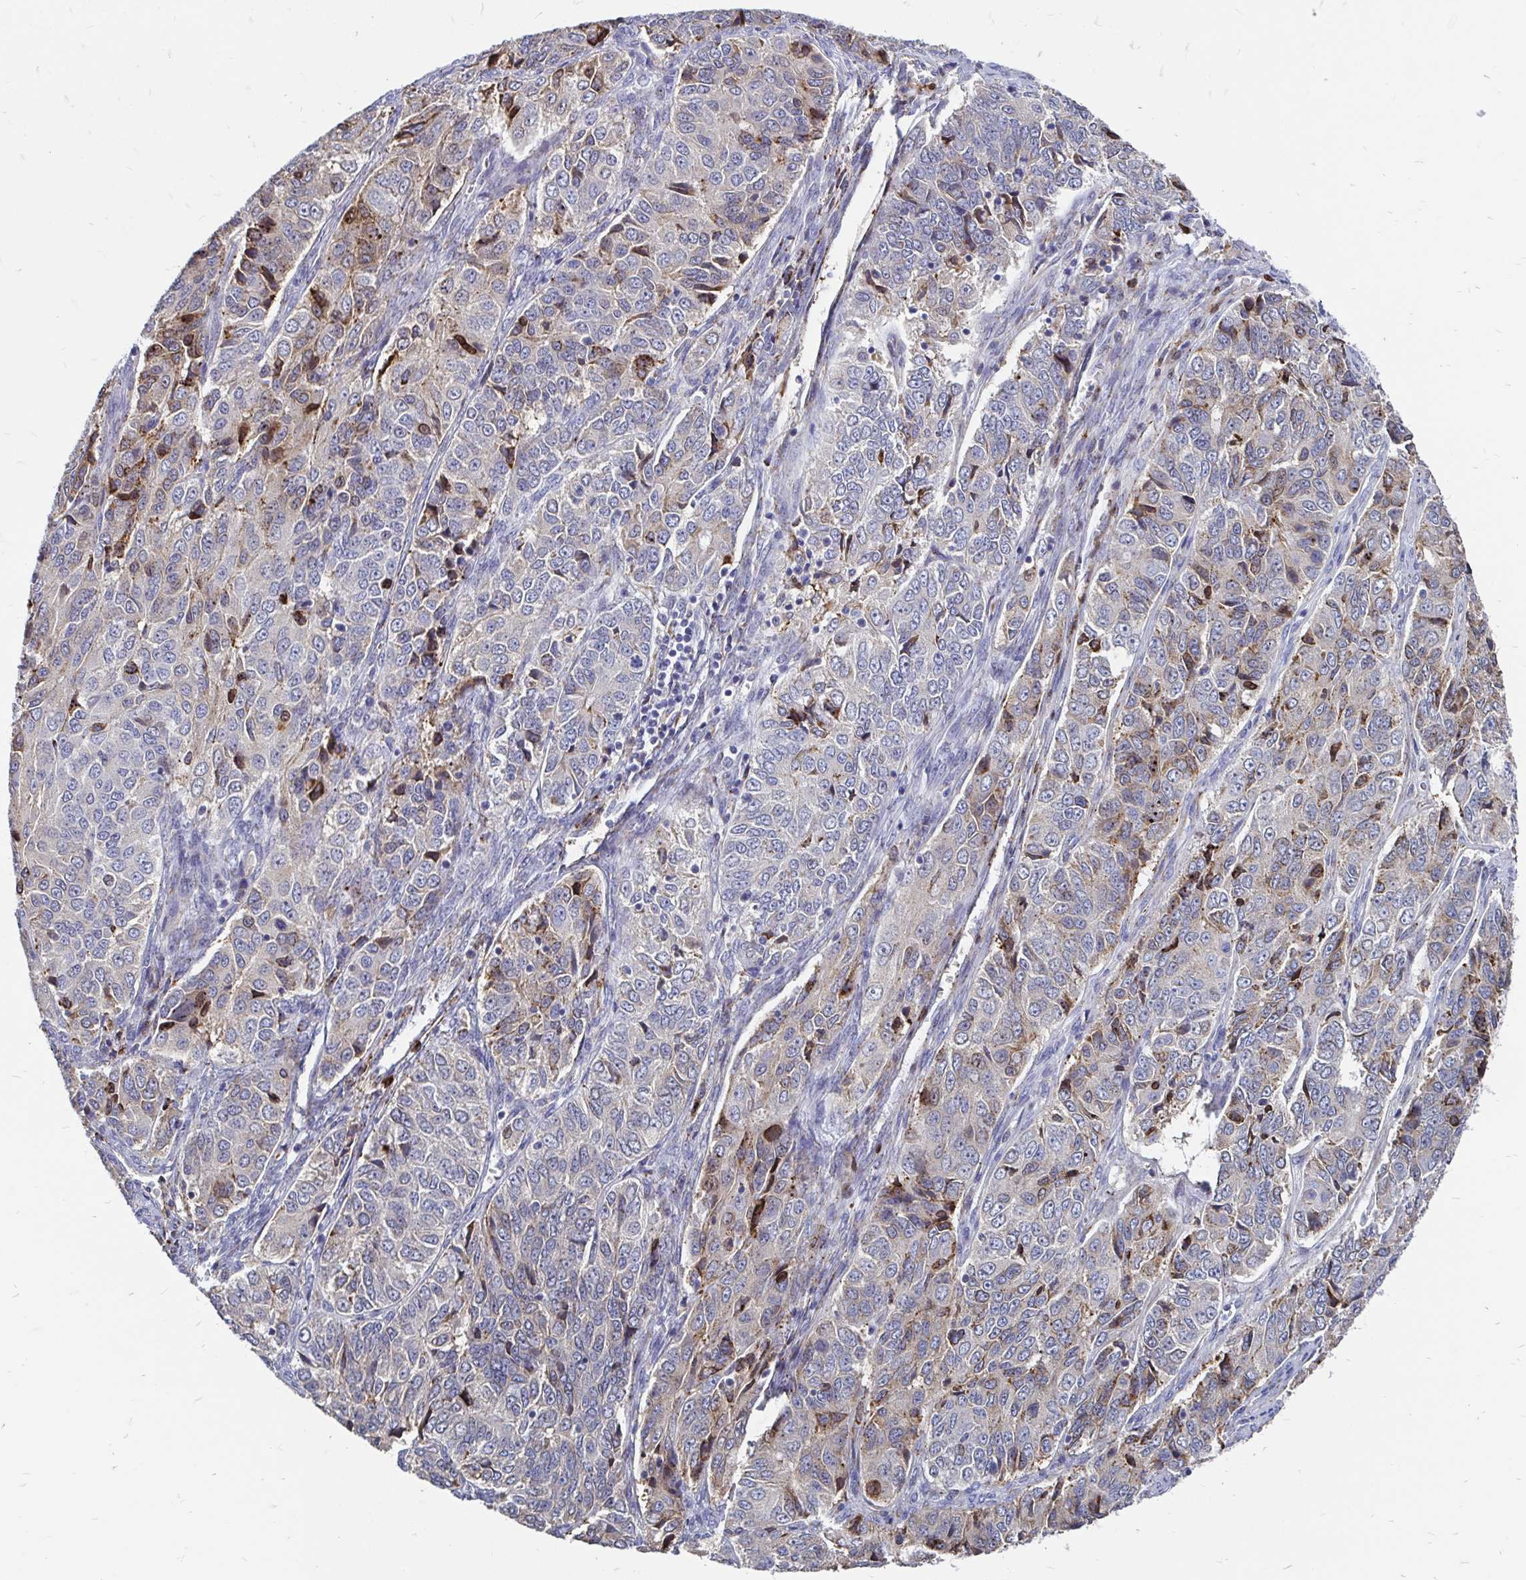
{"staining": {"intensity": "moderate", "quantity": "25%-75%", "location": "cytoplasmic/membranous"}, "tissue": "ovarian cancer", "cell_type": "Tumor cells", "image_type": "cancer", "snomed": [{"axis": "morphology", "description": "Carcinoma, endometroid"}, {"axis": "topography", "description": "Ovary"}], "caption": "Immunohistochemical staining of ovarian endometroid carcinoma demonstrates medium levels of moderate cytoplasmic/membranous expression in approximately 25%-75% of tumor cells.", "gene": "CDKL1", "patient": {"sex": "female", "age": 51}}